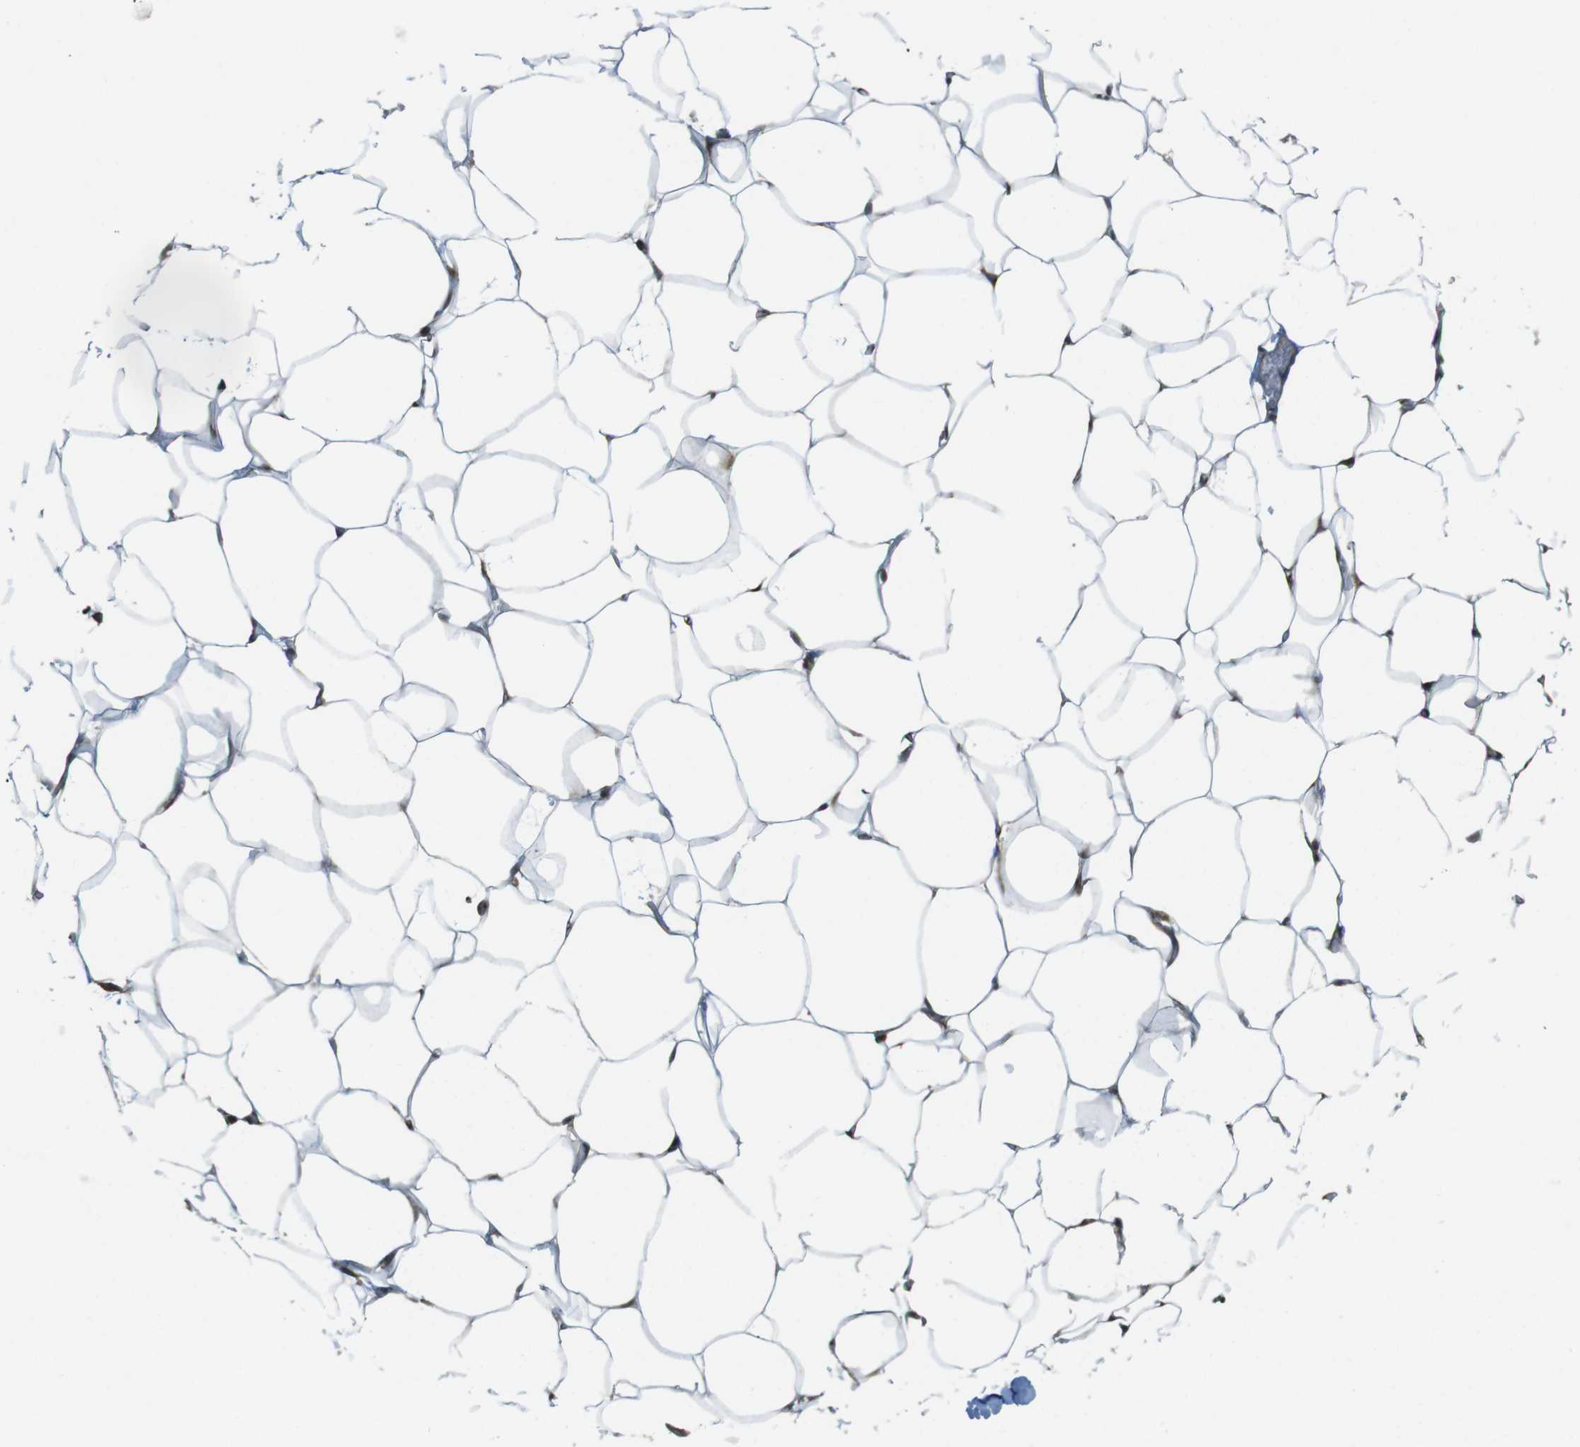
{"staining": {"intensity": "moderate", "quantity": ">75%", "location": "cytoplasmic/membranous,nuclear"}, "tissue": "adipose tissue", "cell_type": "Adipocytes", "image_type": "normal", "snomed": [{"axis": "morphology", "description": "Normal tissue, NOS"}, {"axis": "topography", "description": "Breast"}, {"axis": "topography", "description": "Adipose tissue"}], "caption": "Adipocytes show moderate cytoplasmic/membranous,nuclear positivity in about >75% of cells in unremarkable adipose tissue.", "gene": "ZNF330", "patient": {"sex": "female", "age": 25}}